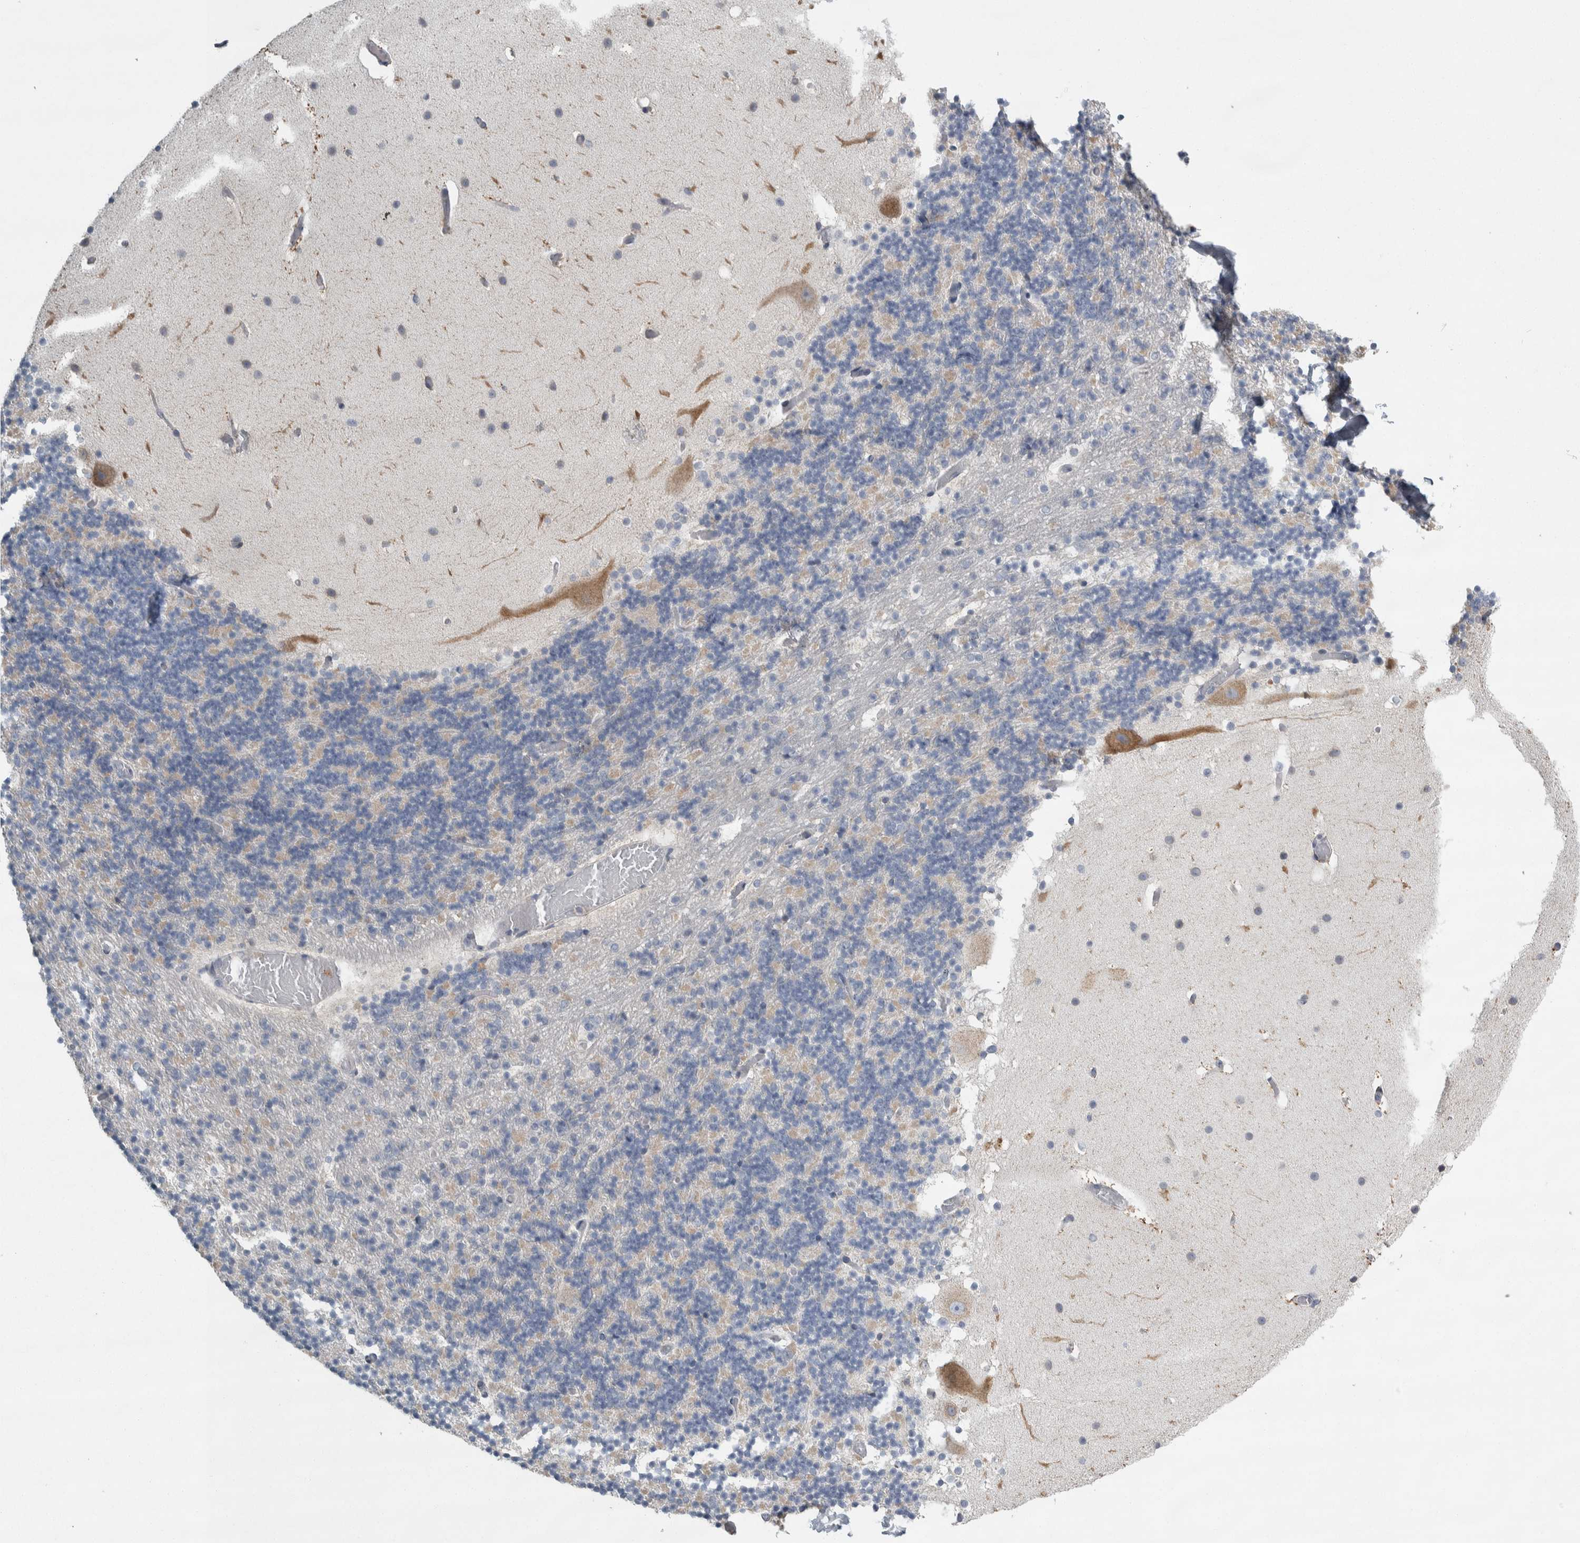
{"staining": {"intensity": "weak", "quantity": "<25%", "location": "cytoplasmic/membranous"}, "tissue": "cerebellum", "cell_type": "Cells in granular layer", "image_type": "normal", "snomed": [{"axis": "morphology", "description": "Normal tissue, NOS"}, {"axis": "topography", "description": "Cerebellum"}], "caption": "Cells in granular layer show no significant expression in benign cerebellum. (DAB (3,3'-diaminobenzidine) immunohistochemistry with hematoxylin counter stain).", "gene": "SIGMAR1", "patient": {"sex": "male", "age": 57}}